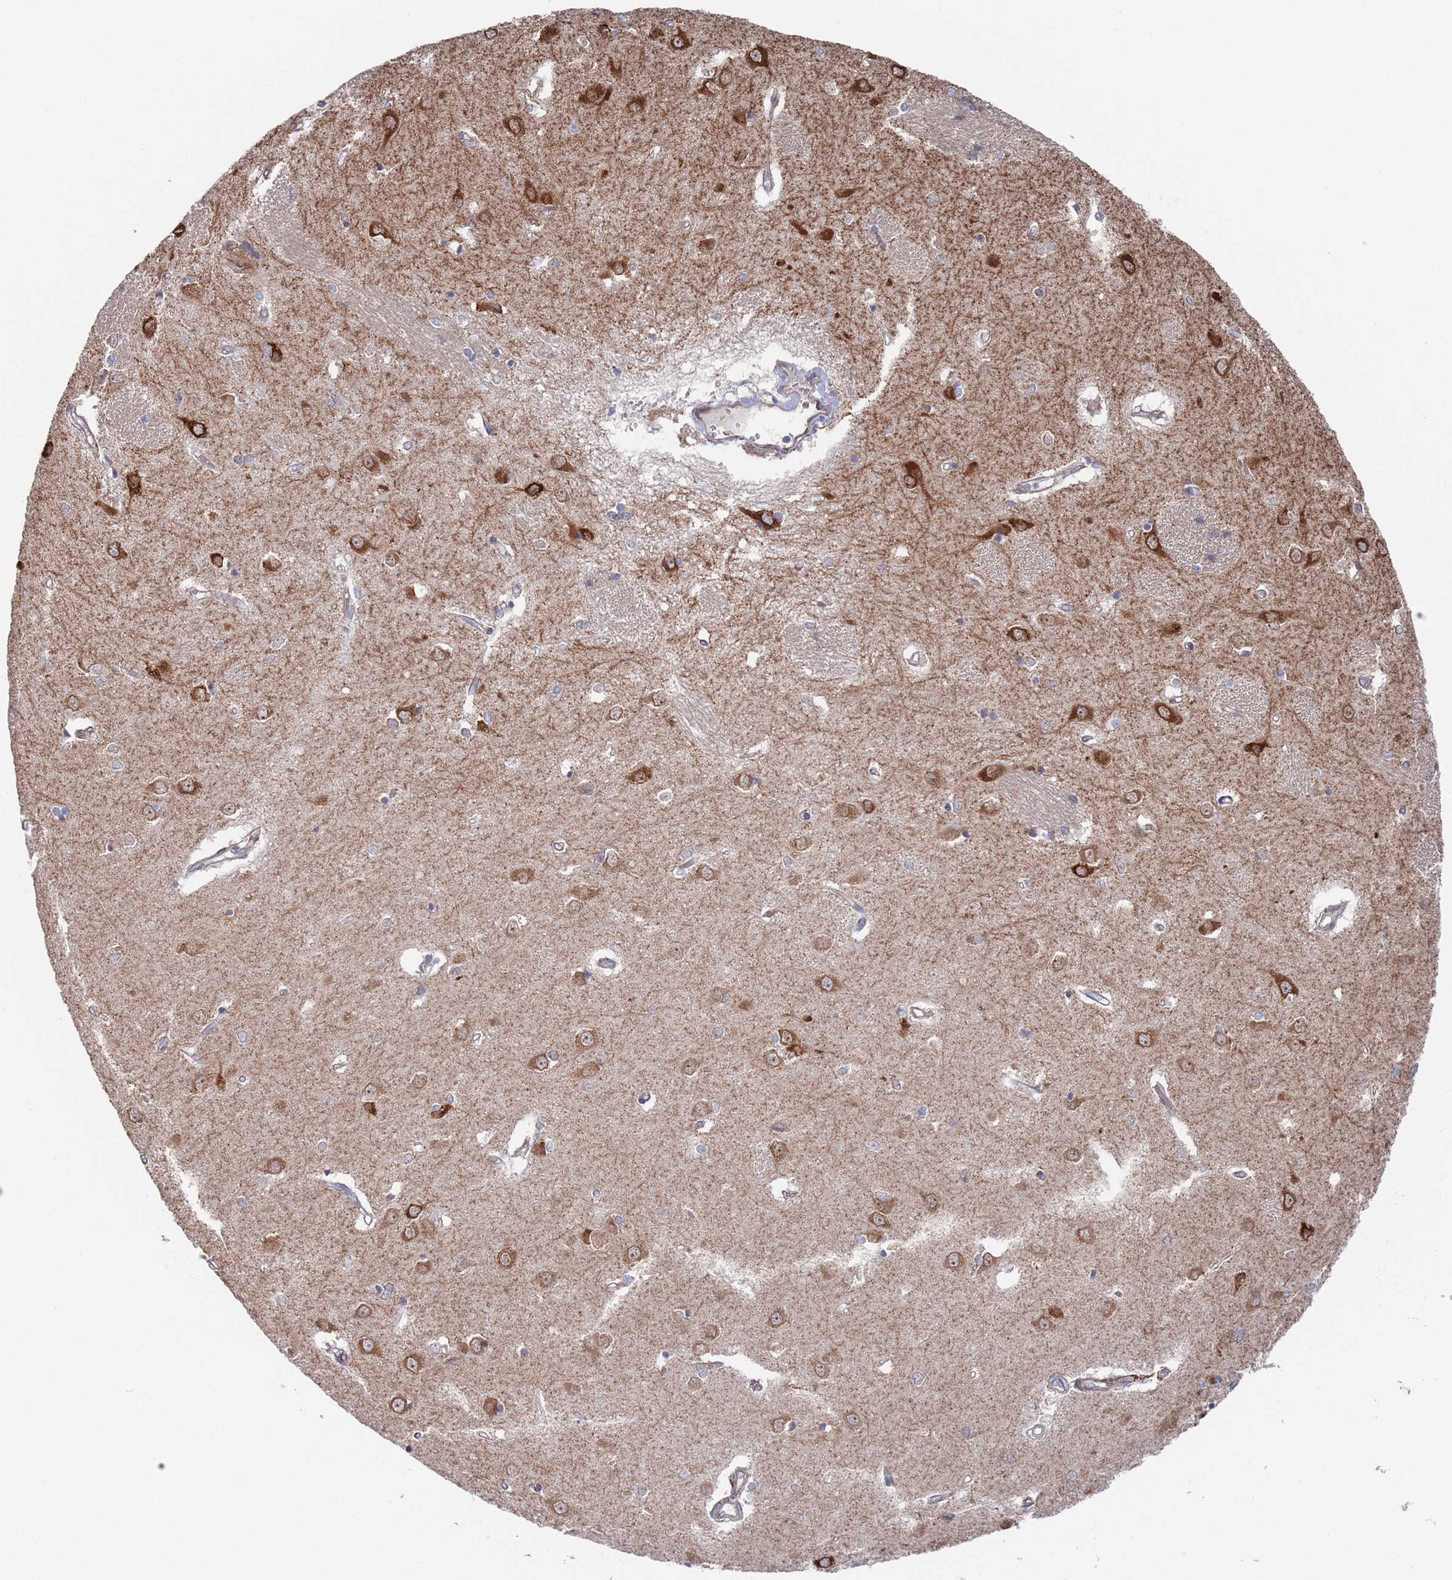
{"staining": {"intensity": "moderate", "quantity": "<25%", "location": "cytoplasmic/membranous,nuclear"}, "tissue": "caudate", "cell_type": "Glial cells", "image_type": "normal", "snomed": [{"axis": "morphology", "description": "Normal tissue, NOS"}, {"axis": "topography", "description": "Lateral ventricle wall"}], "caption": "Moderate cytoplasmic/membranous,nuclear expression is identified in approximately <25% of glial cells in normal caudate.", "gene": "CCDC106", "patient": {"sex": "male", "age": 37}}